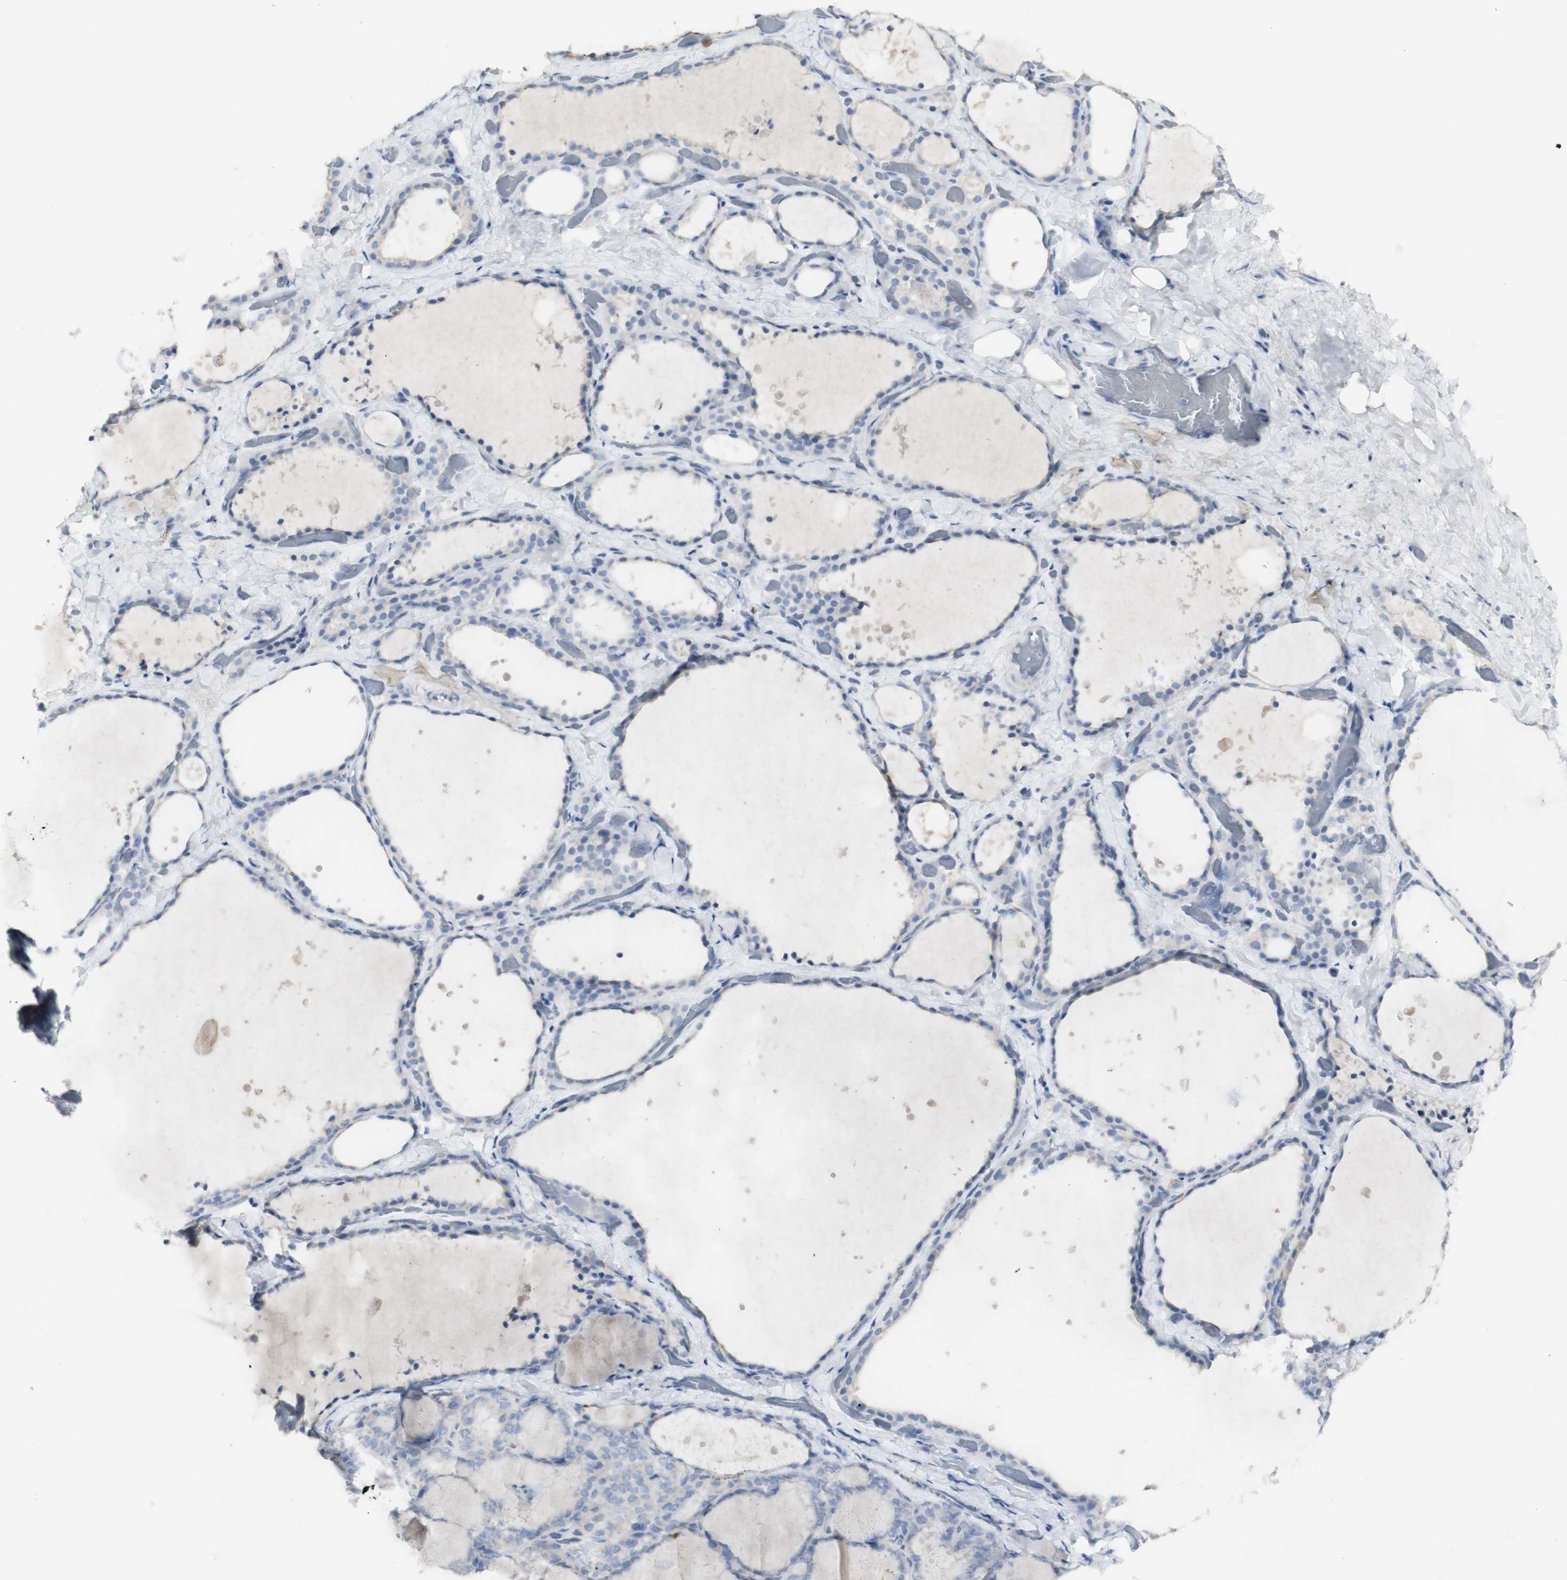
{"staining": {"intensity": "negative", "quantity": "none", "location": "none"}, "tissue": "thyroid gland", "cell_type": "Glandular cells", "image_type": "normal", "snomed": [{"axis": "morphology", "description": "Normal tissue, NOS"}, {"axis": "topography", "description": "Thyroid gland"}], "caption": "IHC histopathology image of normal thyroid gland: human thyroid gland stained with DAB reveals no significant protein expression in glandular cells. (Stains: DAB IHC with hematoxylin counter stain, Microscopy: brightfield microscopy at high magnification).", "gene": "CD207", "patient": {"sex": "female", "age": 44}}